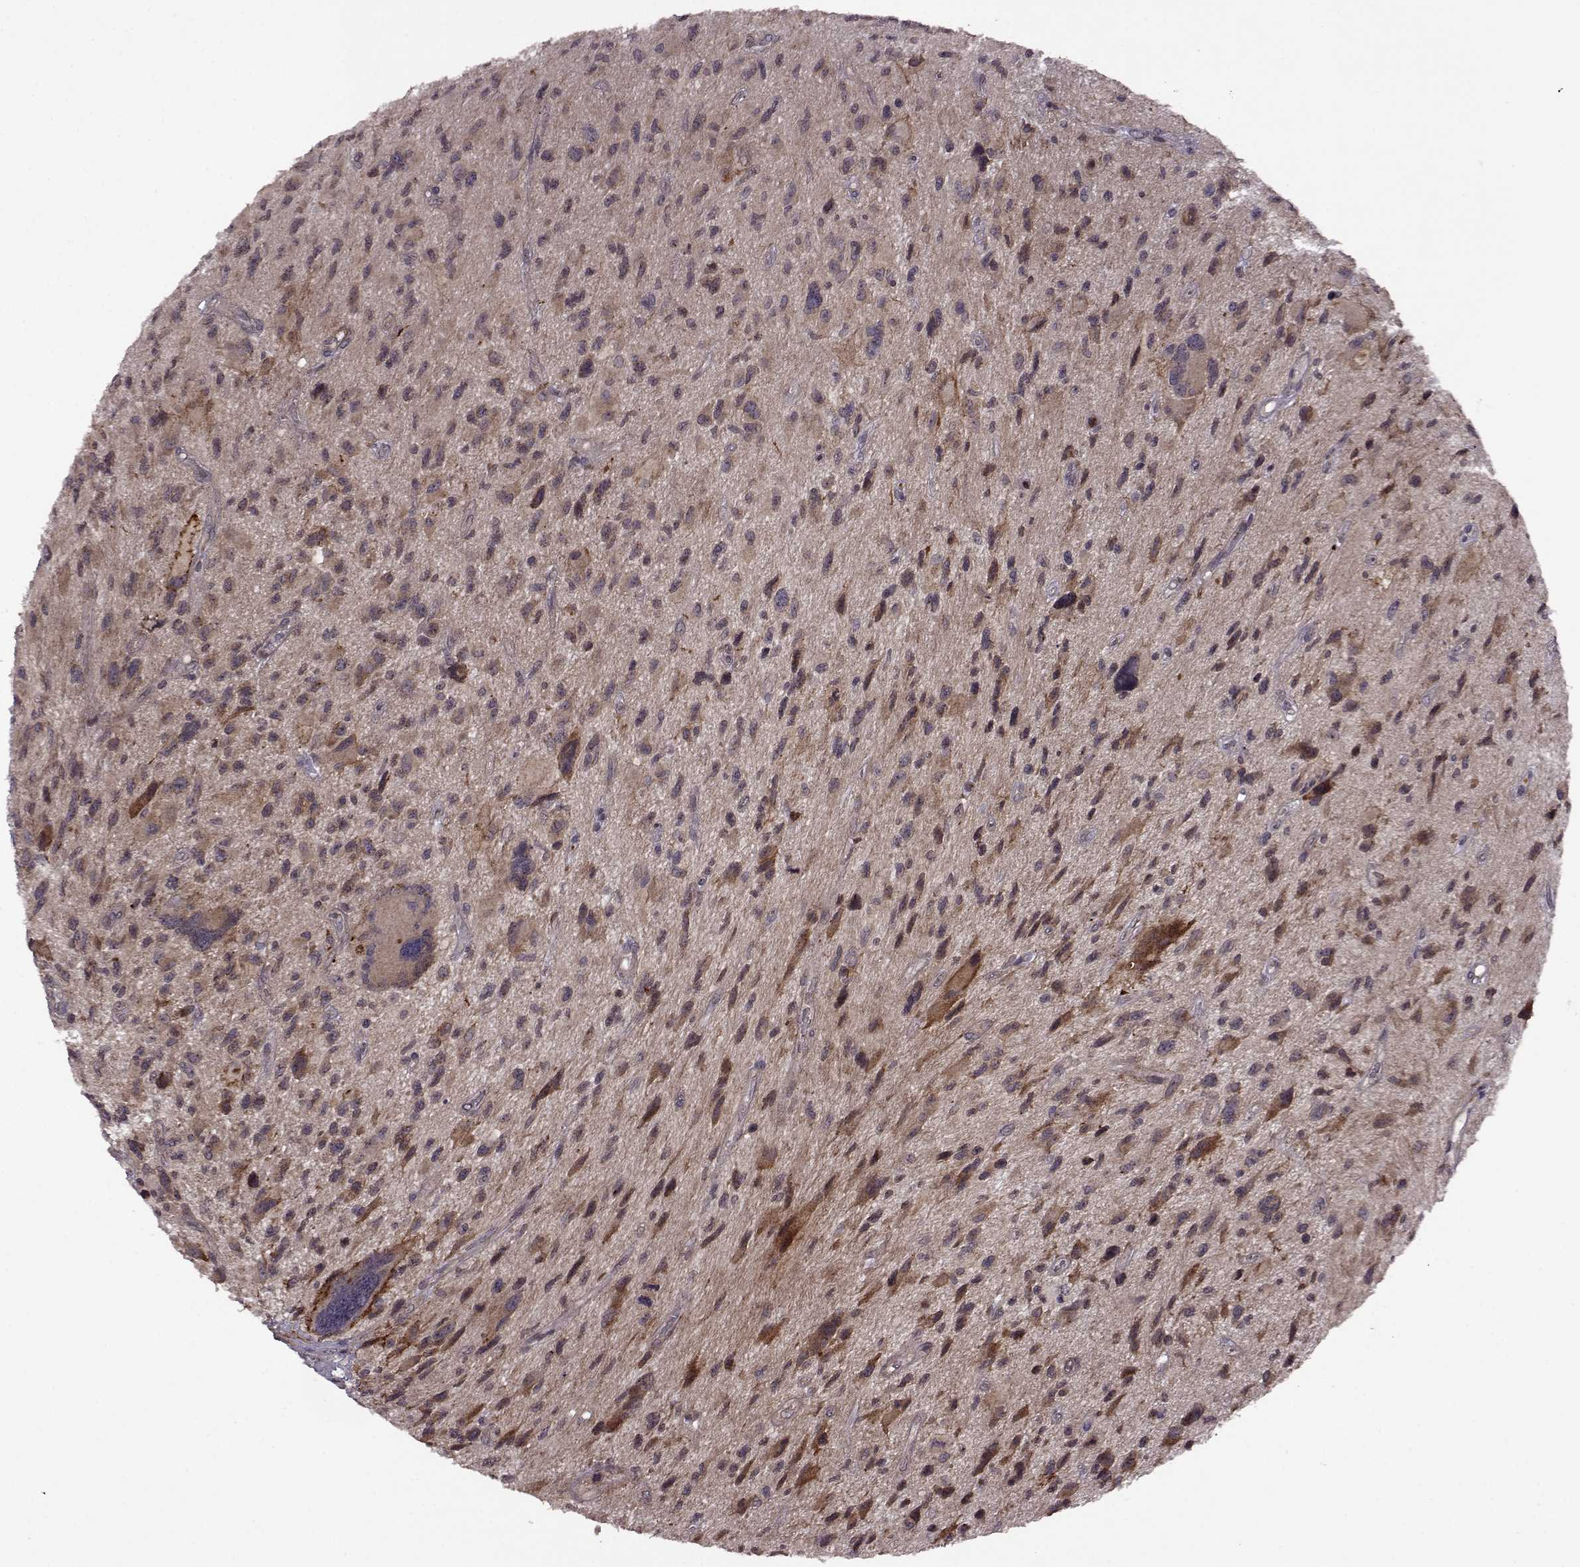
{"staining": {"intensity": "negative", "quantity": "none", "location": "none"}, "tissue": "glioma", "cell_type": "Tumor cells", "image_type": "cancer", "snomed": [{"axis": "morphology", "description": "Glioma, malignant, NOS"}, {"axis": "morphology", "description": "Glioma, malignant, High grade"}, {"axis": "topography", "description": "Brain"}], "caption": "Tumor cells are negative for protein expression in human glioma (malignant).", "gene": "TRMU", "patient": {"sex": "female", "age": 71}}